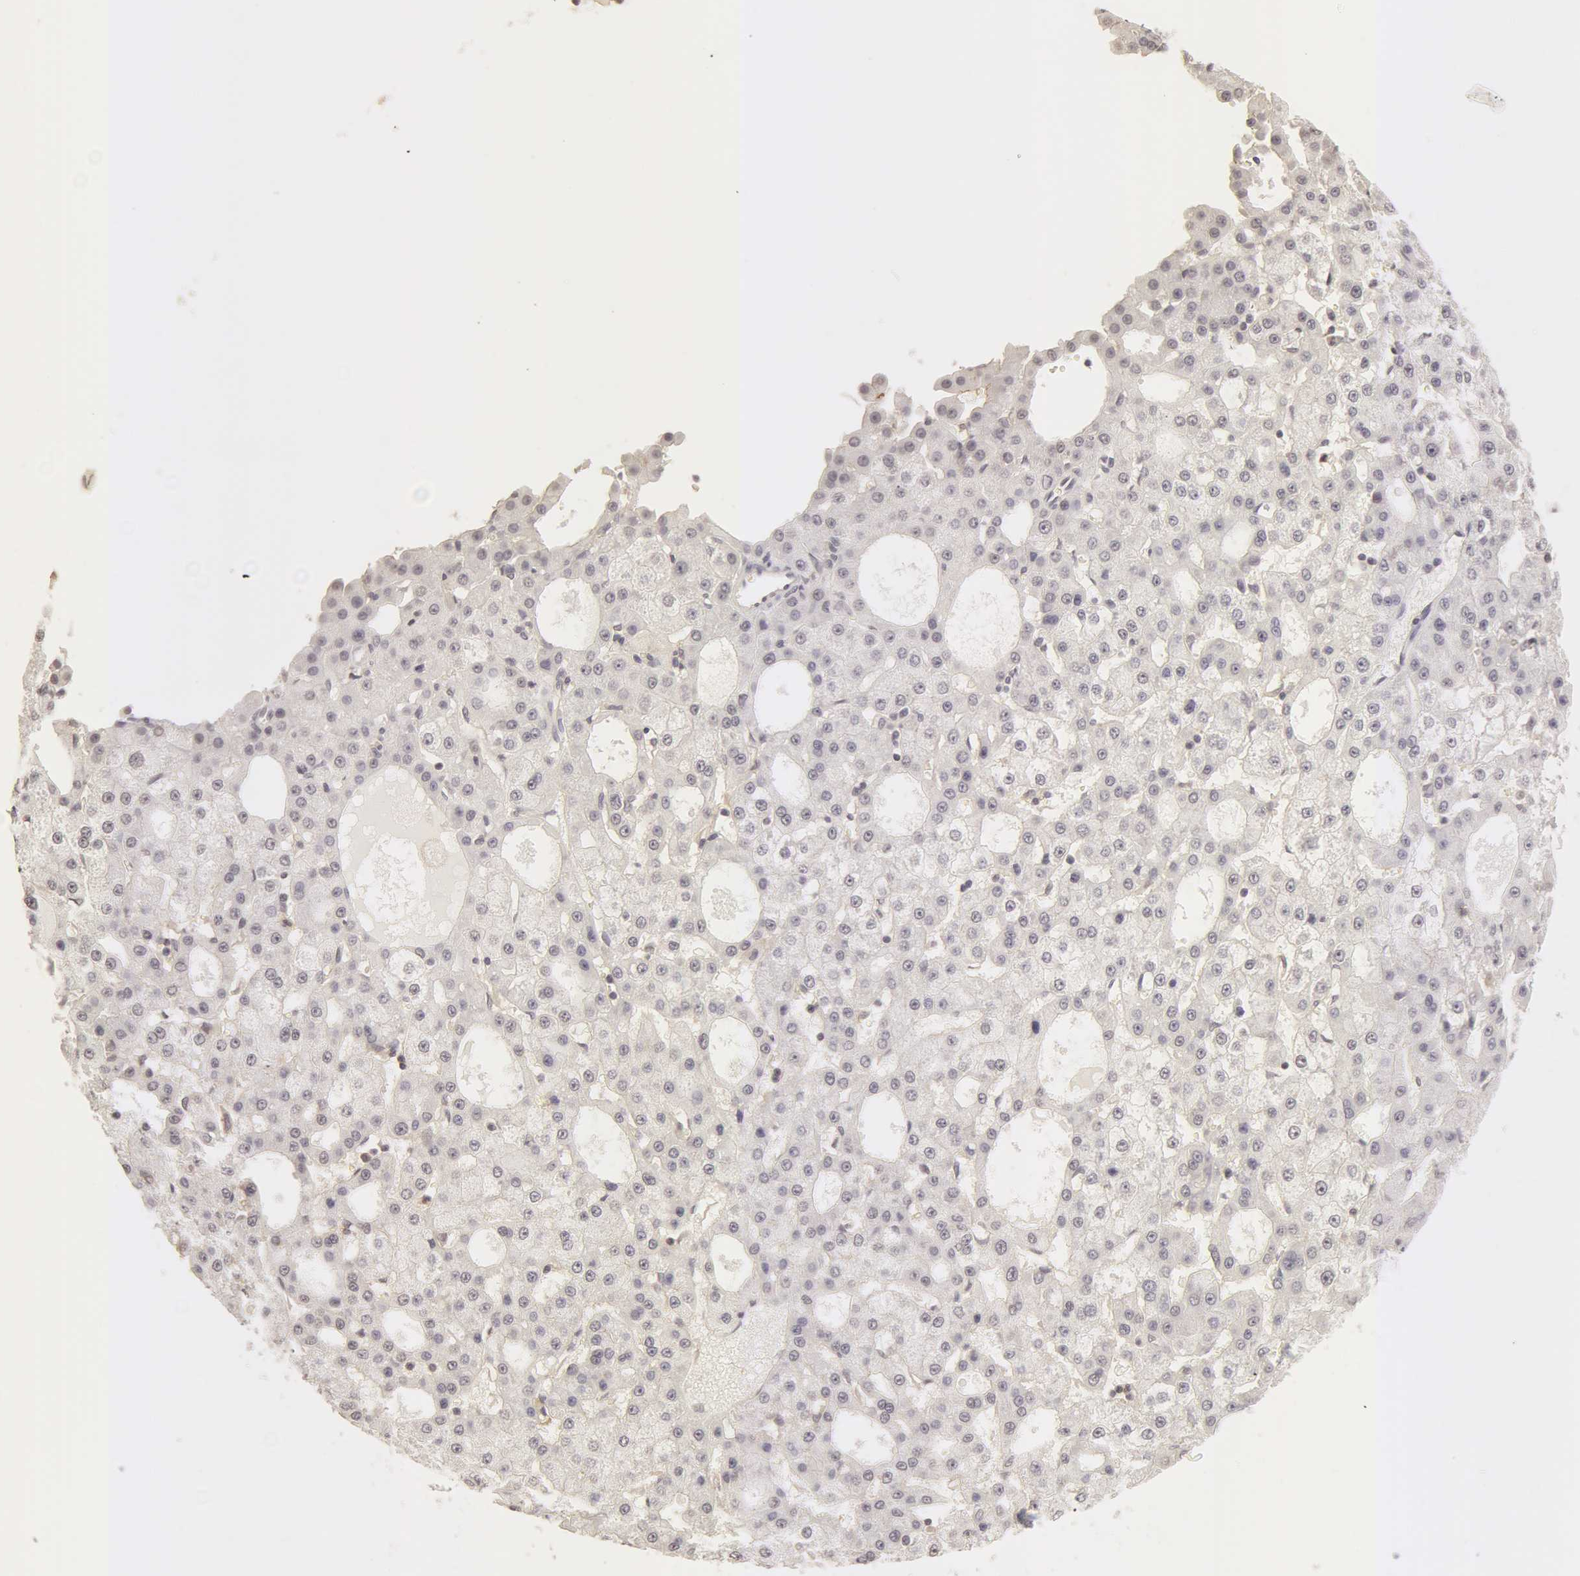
{"staining": {"intensity": "negative", "quantity": "none", "location": "none"}, "tissue": "liver cancer", "cell_type": "Tumor cells", "image_type": "cancer", "snomed": [{"axis": "morphology", "description": "Carcinoma, Hepatocellular, NOS"}, {"axis": "topography", "description": "Liver"}], "caption": "Tumor cells are negative for brown protein staining in hepatocellular carcinoma (liver).", "gene": "ADAM10", "patient": {"sex": "male", "age": 47}}